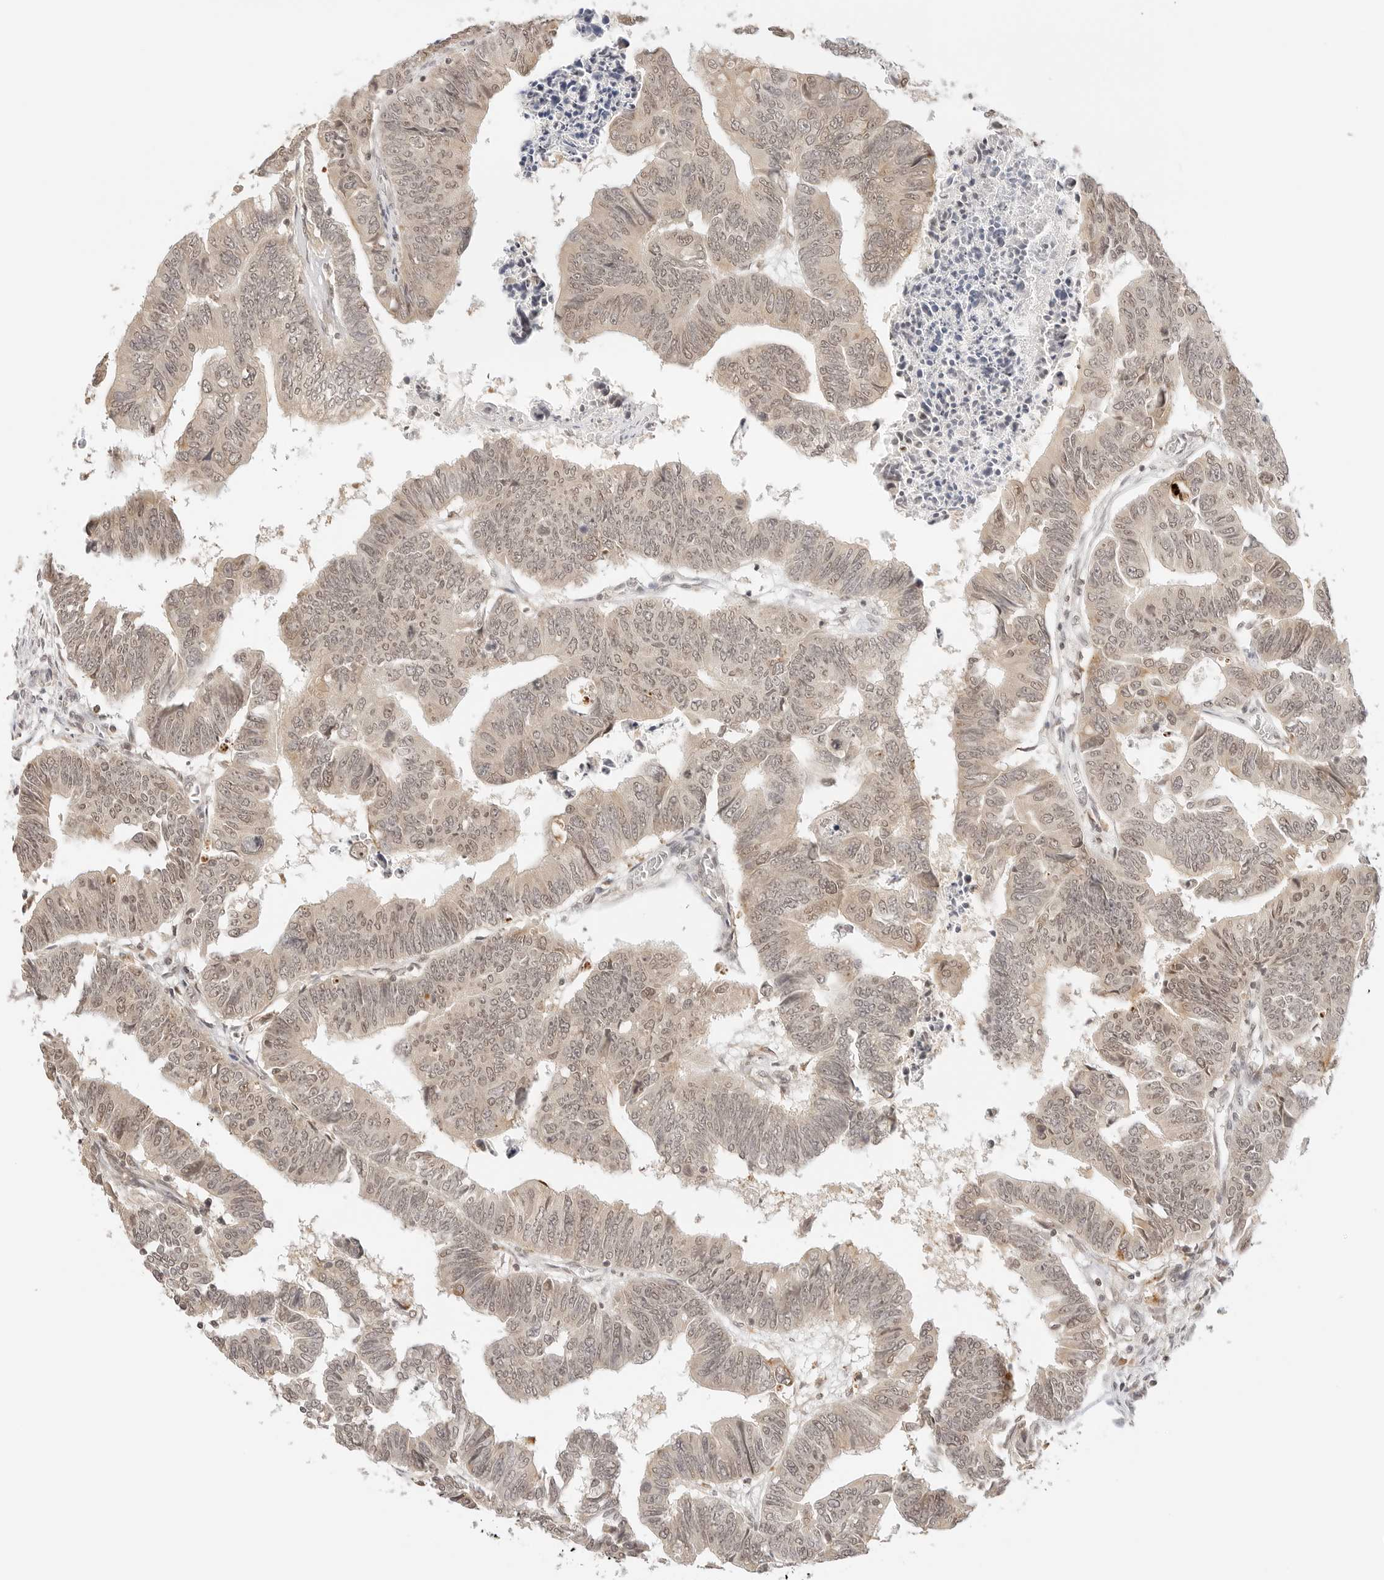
{"staining": {"intensity": "weak", "quantity": ">75%", "location": "cytoplasmic/membranous,nuclear"}, "tissue": "colorectal cancer", "cell_type": "Tumor cells", "image_type": "cancer", "snomed": [{"axis": "morphology", "description": "Adenocarcinoma, NOS"}, {"axis": "topography", "description": "Rectum"}], "caption": "High-power microscopy captured an IHC photomicrograph of colorectal cancer (adenocarcinoma), revealing weak cytoplasmic/membranous and nuclear positivity in about >75% of tumor cells.", "gene": "SEPTIN4", "patient": {"sex": "female", "age": 65}}